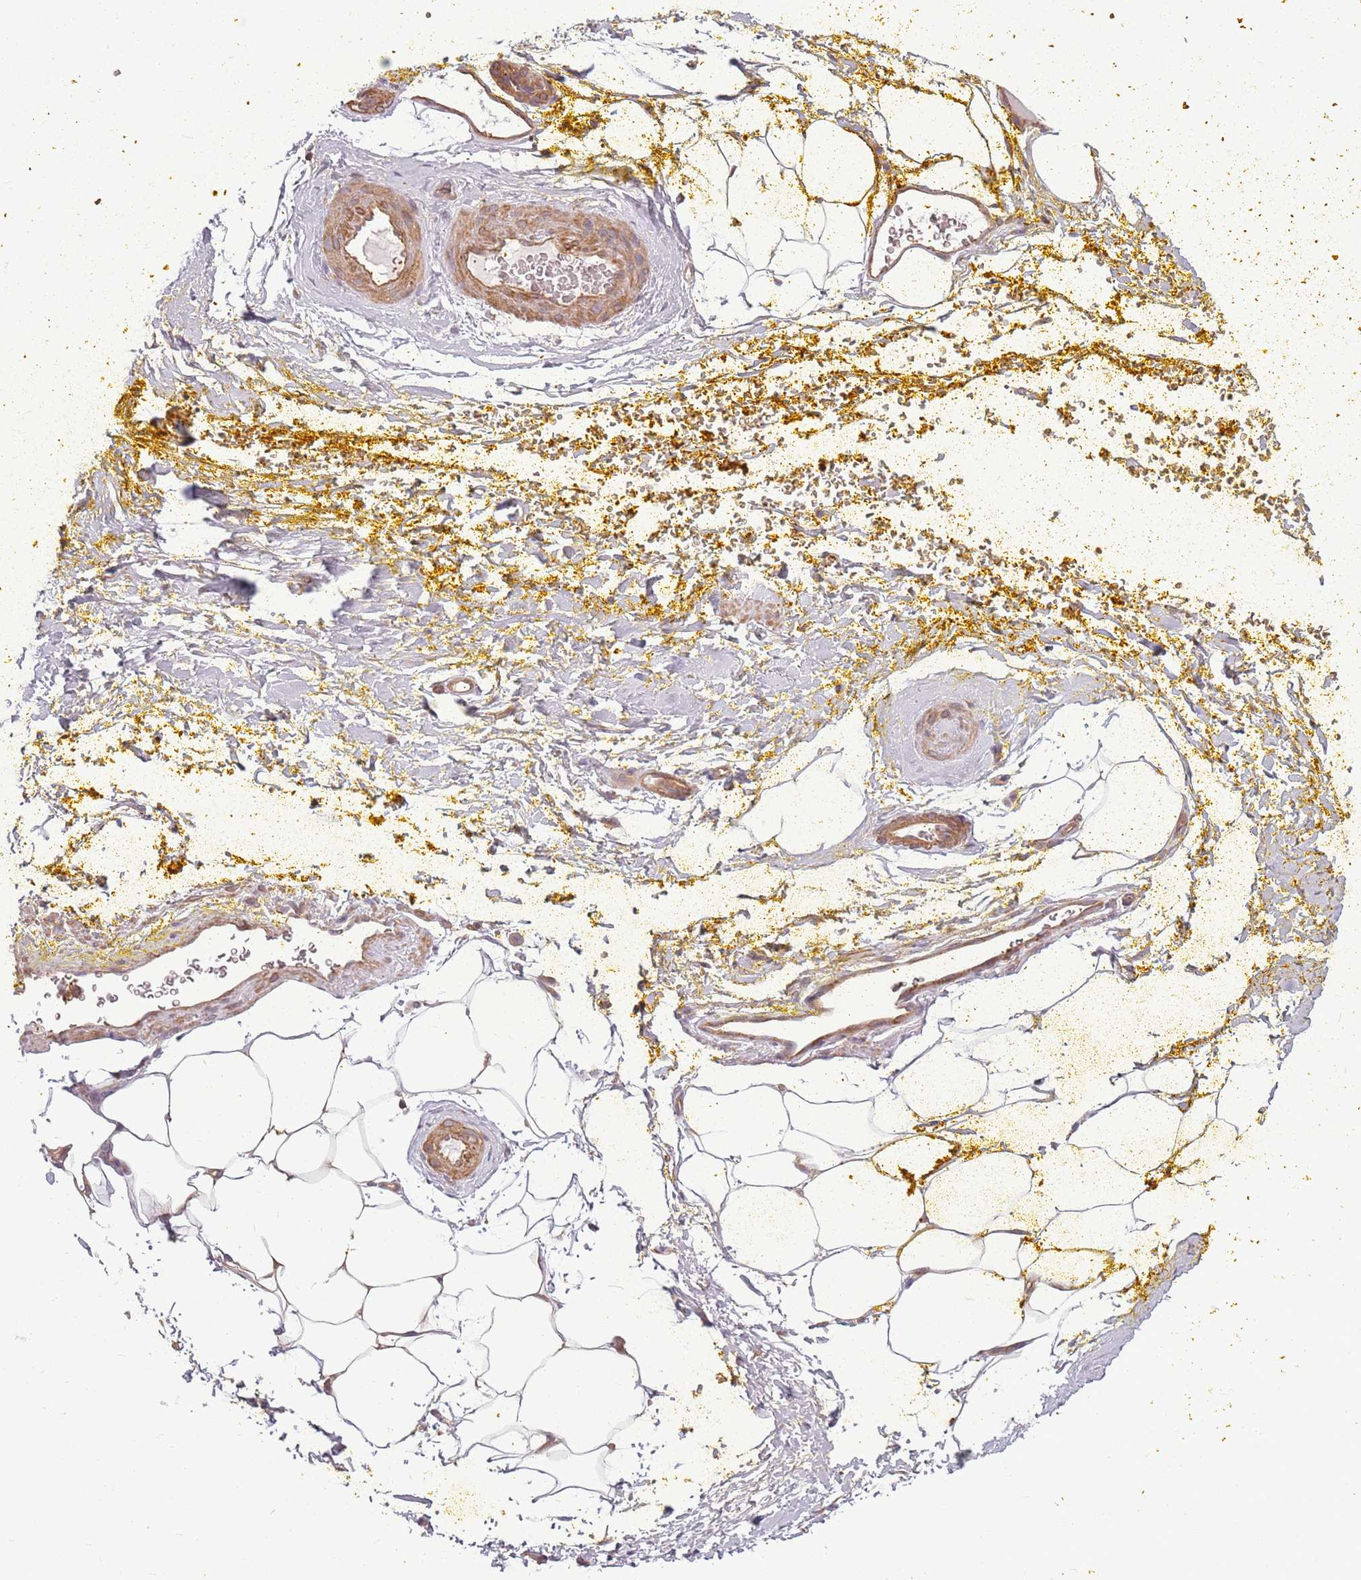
{"staining": {"intensity": "weak", "quantity": ">75%", "location": "cytoplasmic/membranous"}, "tissue": "adipose tissue", "cell_type": "Adipocytes", "image_type": "normal", "snomed": [{"axis": "morphology", "description": "Normal tissue, NOS"}, {"axis": "morphology", "description": "Adenocarcinoma, Low grade"}, {"axis": "topography", "description": "Prostate"}, {"axis": "topography", "description": "Peripheral nerve tissue"}], "caption": "A low amount of weak cytoplasmic/membranous staining is seen in about >75% of adipocytes in benign adipose tissue. Using DAB (3,3'-diaminobenzidine) (brown) and hematoxylin (blue) stains, captured at high magnification using brightfield microscopy.", "gene": "RPL21", "patient": {"sex": "male", "age": 63}}